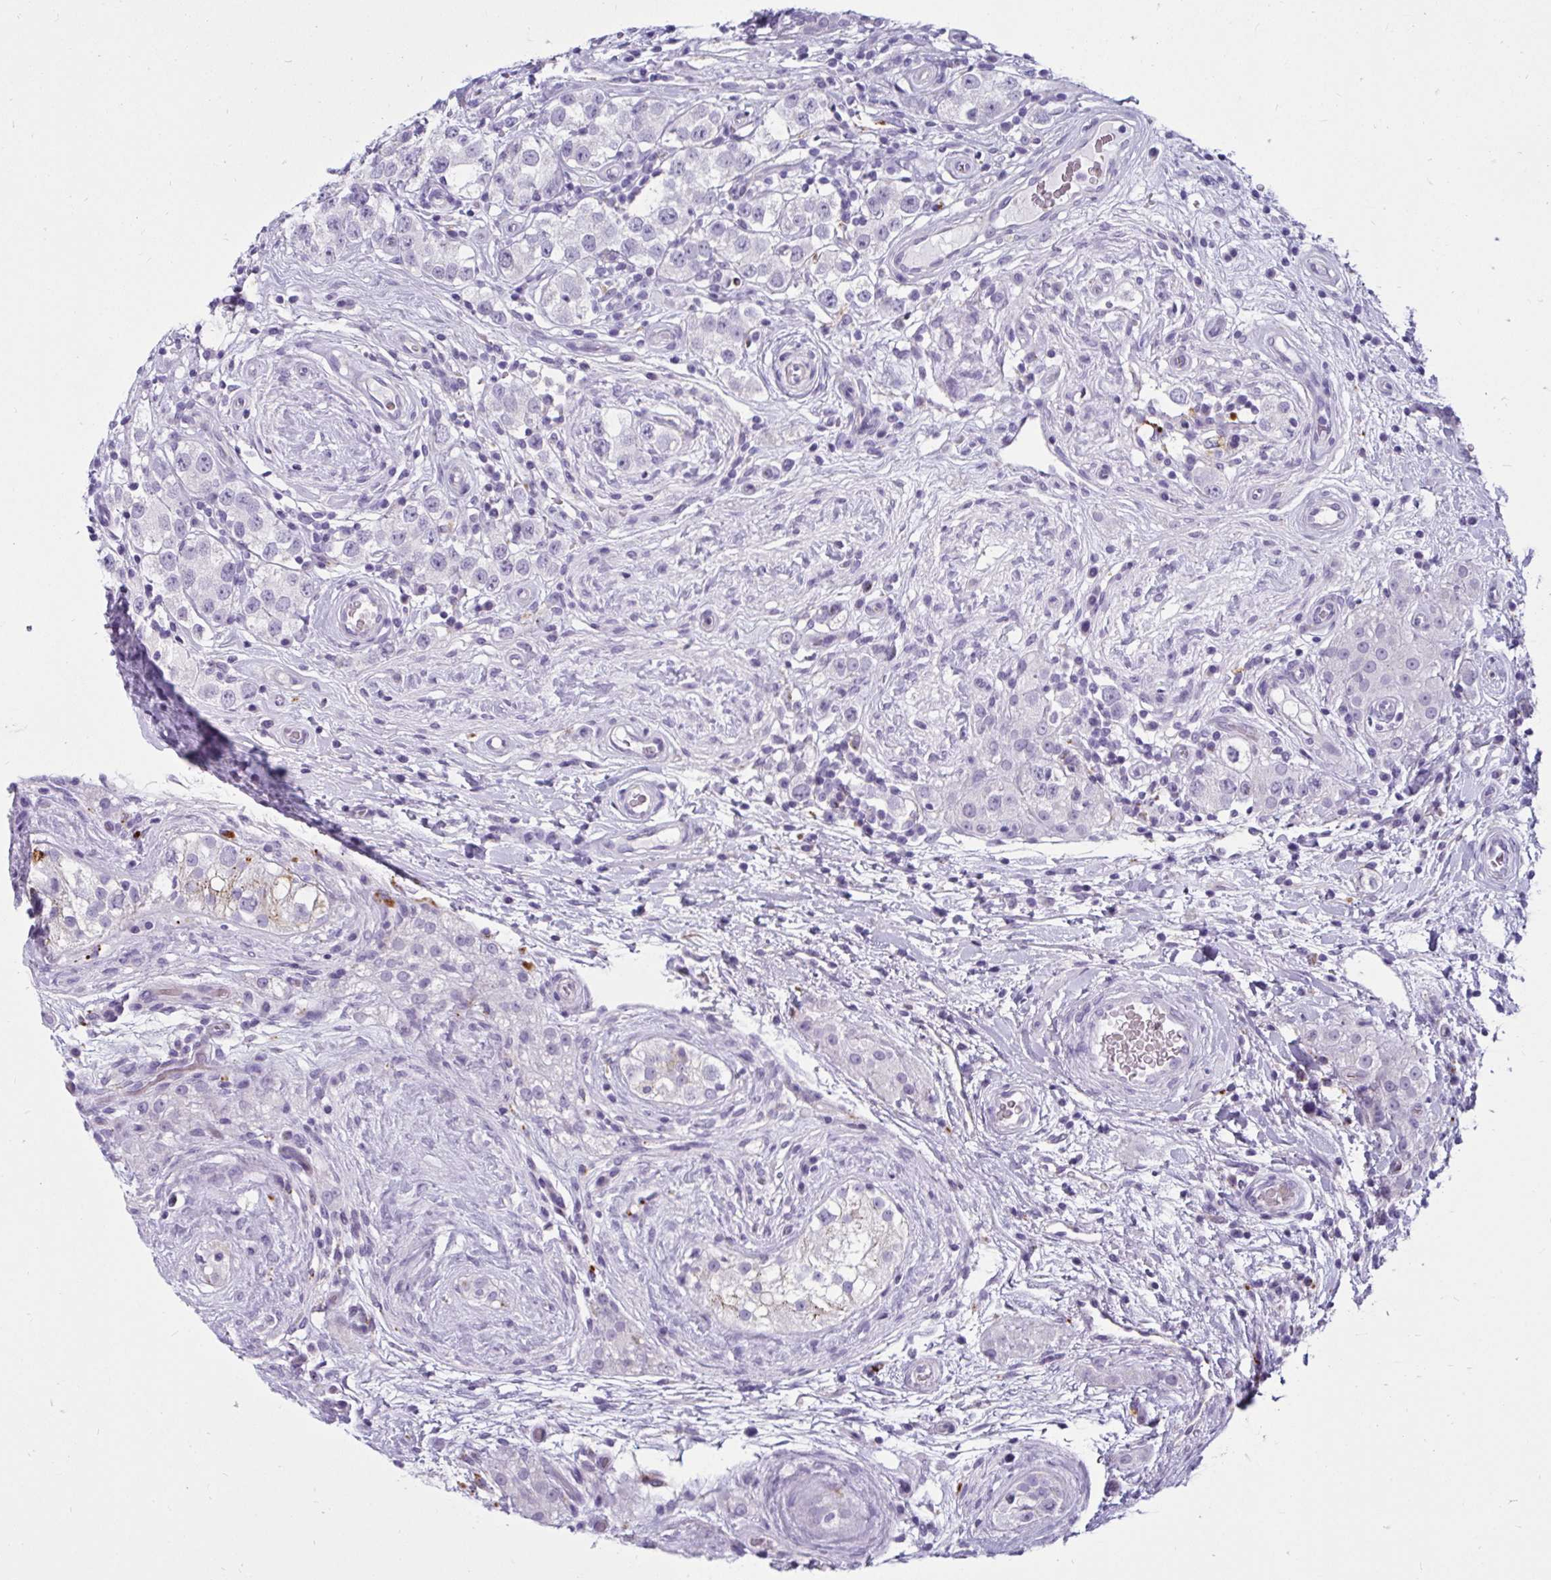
{"staining": {"intensity": "negative", "quantity": "none", "location": "none"}, "tissue": "testis cancer", "cell_type": "Tumor cells", "image_type": "cancer", "snomed": [{"axis": "morphology", "description": "Seminoma, NOS"}, {"axis": "topography", "description": "Testis"}], "caption": "Immunohistochemistry of human seminoma (testis) demonstrates no positivity in tumor cells. The staining is performed using DAB (3,3'-diaminobenzidine) brown chromogen with nuclei counter-stained in using hematoxylin.", "gene": "CTSZ", "patient": {"sex": "male", "age": 34}}